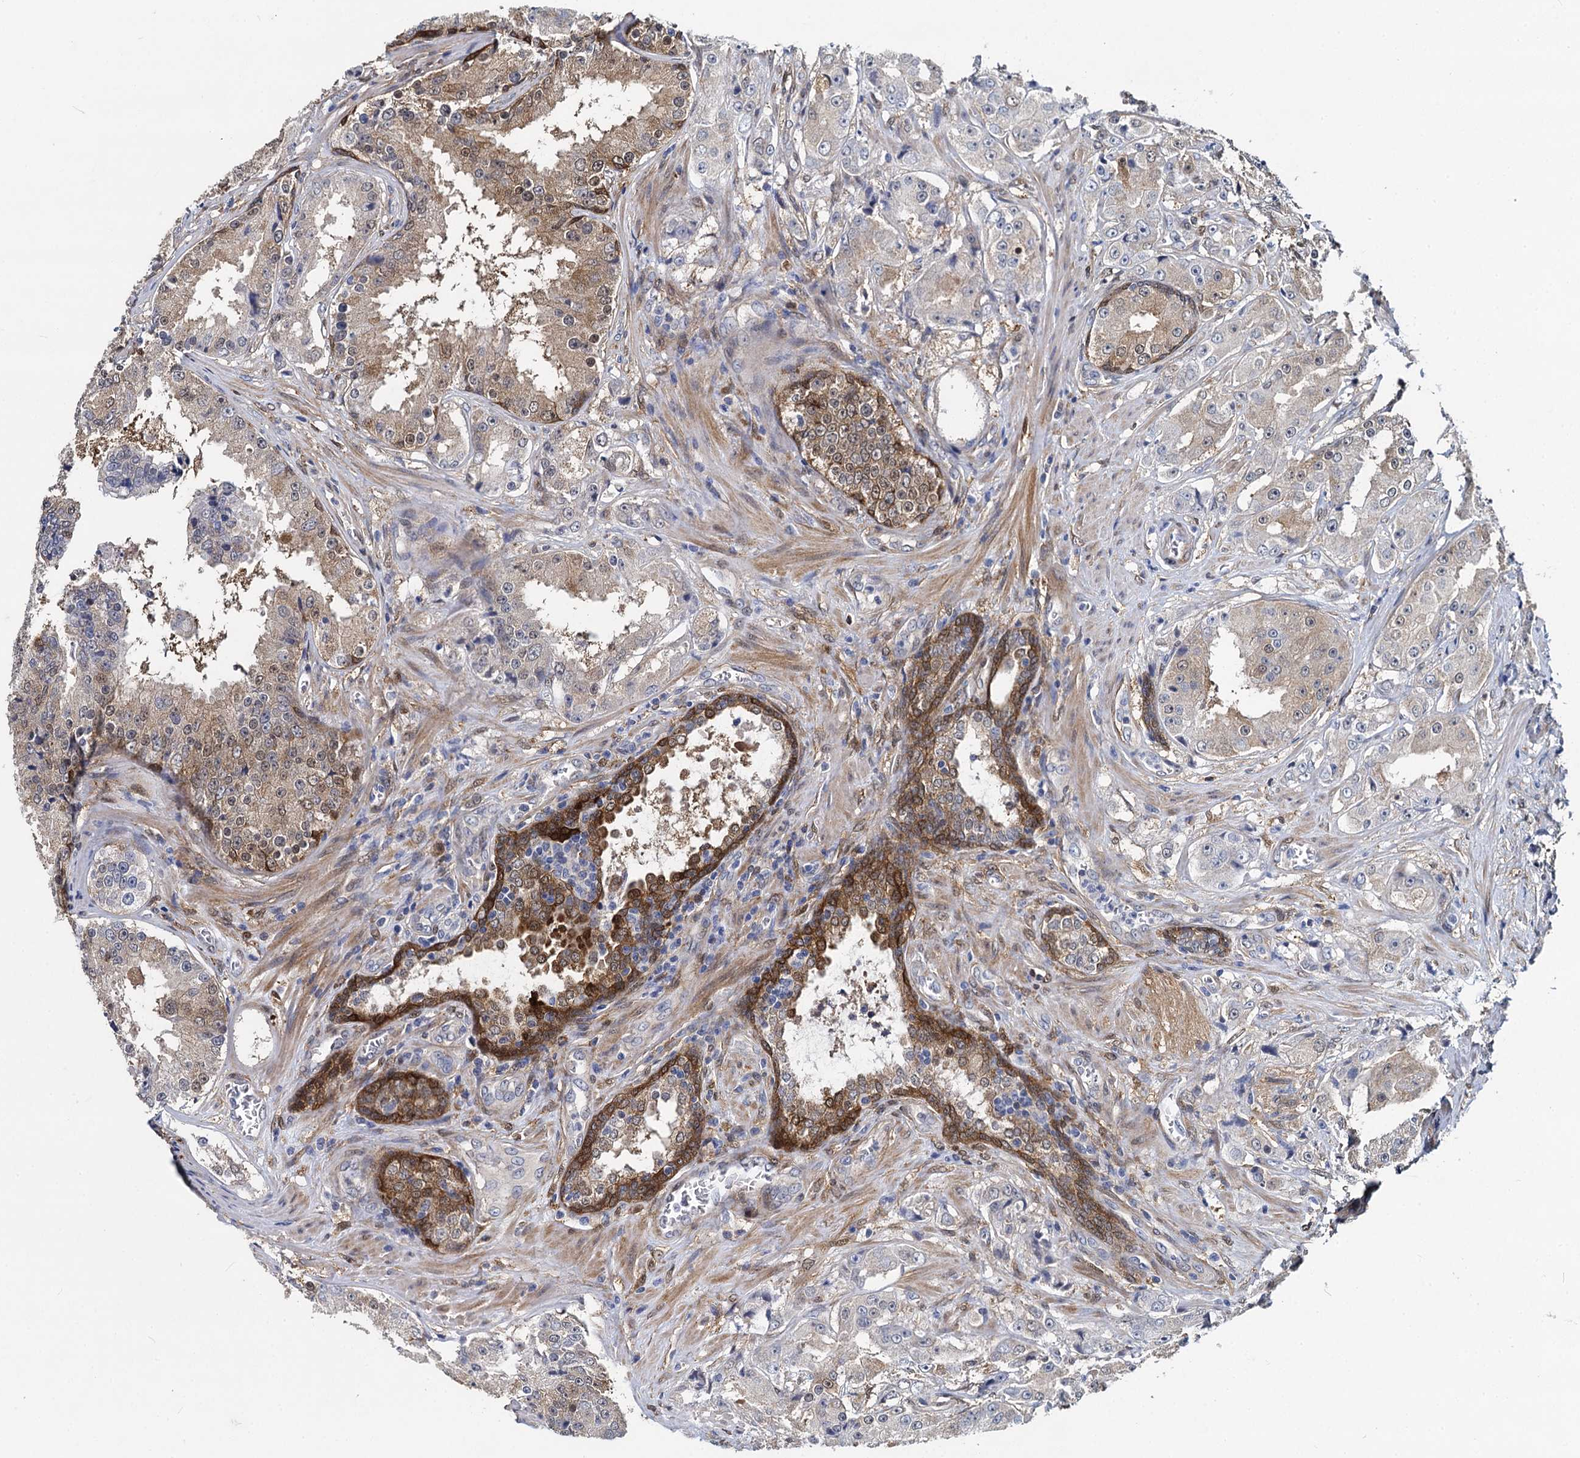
{"staining": {"intensity": "moderate", "quantity": "25%-75%", "location": "cytoplasmic/membranous"}, "tissue": "prostate cancer", "cell_type": "Tumor cells", "image_type": "cancer", "snomed": [{"axis": "morphology", "description": "Adenocarcinoma, High grade"}, {"axis": "topography", "description": "Prostate"}], "caption": "The image displays staining of prostate cancer, revealing moderate cytoplasmic/membranous protein positivity (brown color) within tumor cells. The staining is performed using DAB brown chromogen to label protein expression. The nuclei are counter-stained blue using hematoxylin.", "gene": "GSTM3", "patient": {"sex": "male", "age": 73}}